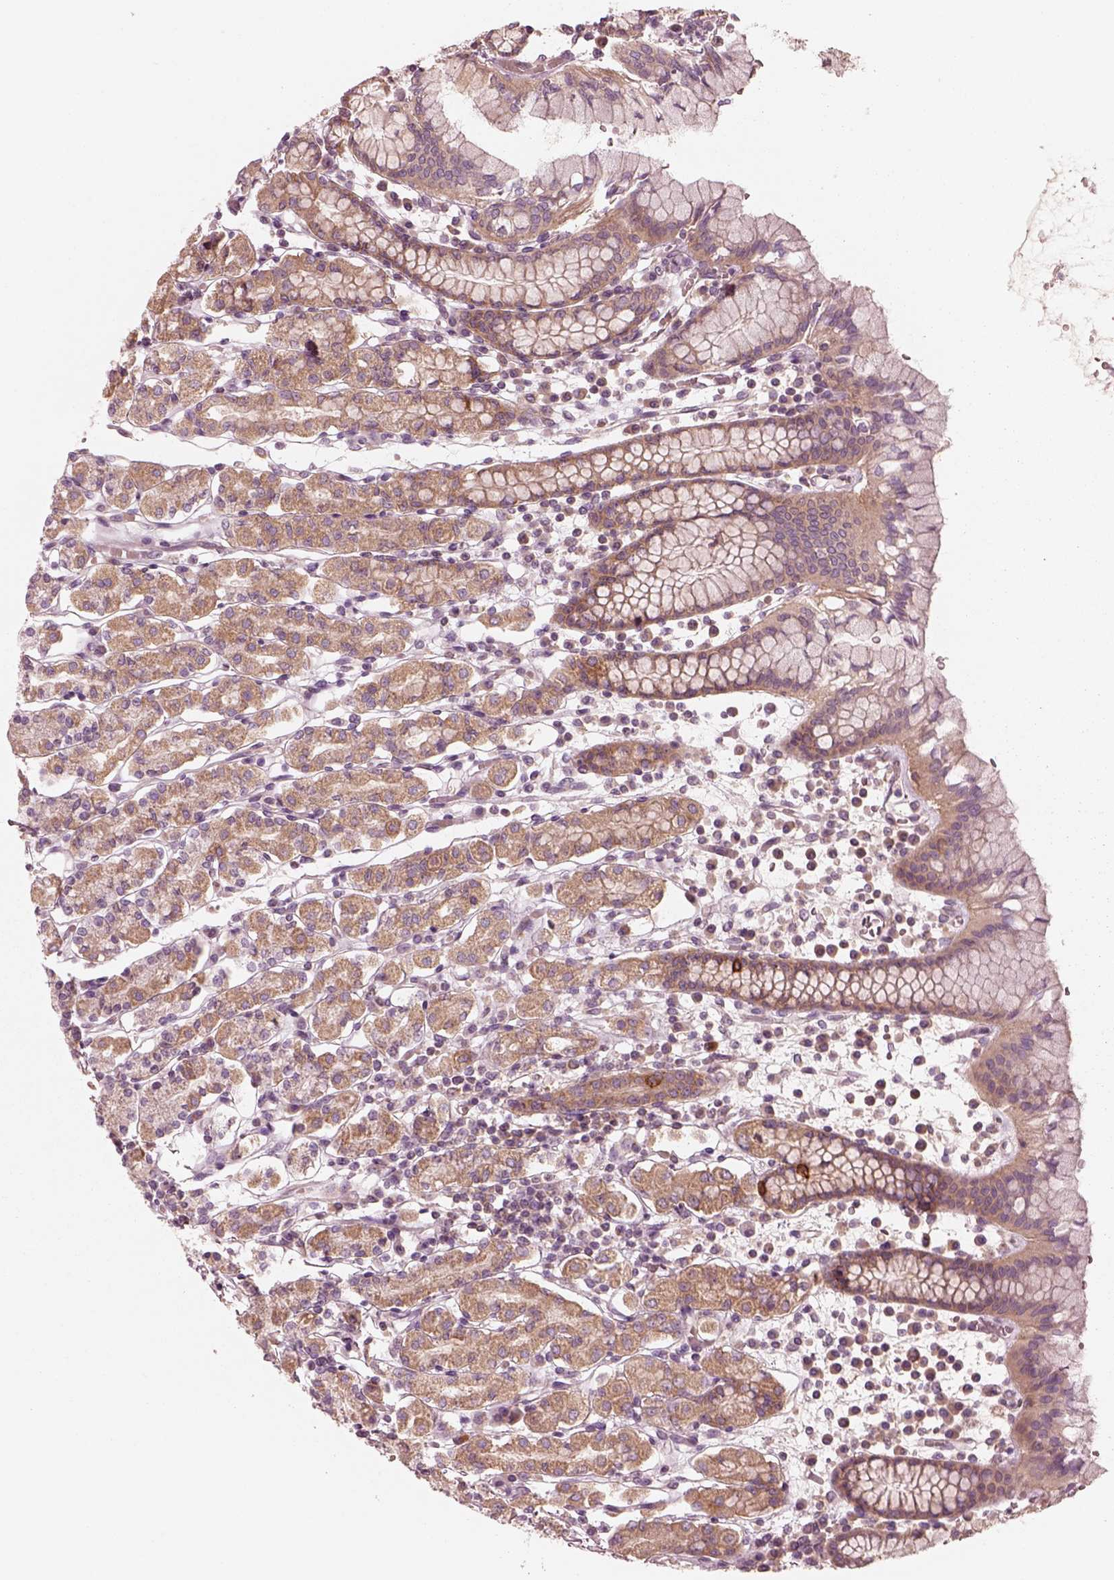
{"staining": {"intensity": "moderate", "quantity": "25%-75%", "location": "cytoplasmic/membranous"}, "tissue": "stomach", "cell_type": "Glandular cells", "image_type": "normal", "snomed": [{"axis": "morphology", "description": "Normal tissue, NOS"}, {"axis": "topography", "description": "Stomach, upper"}, {"axis": "topography", "description": "Stomach"}], "caption": "The micrograph reveals staining of normal stomach, revealing moderate cytoplasmic/membranous protein expression (brown color) within glandular cells.", "gene": "CNOT2", "patient": {"sex": "male", "age": 62}}